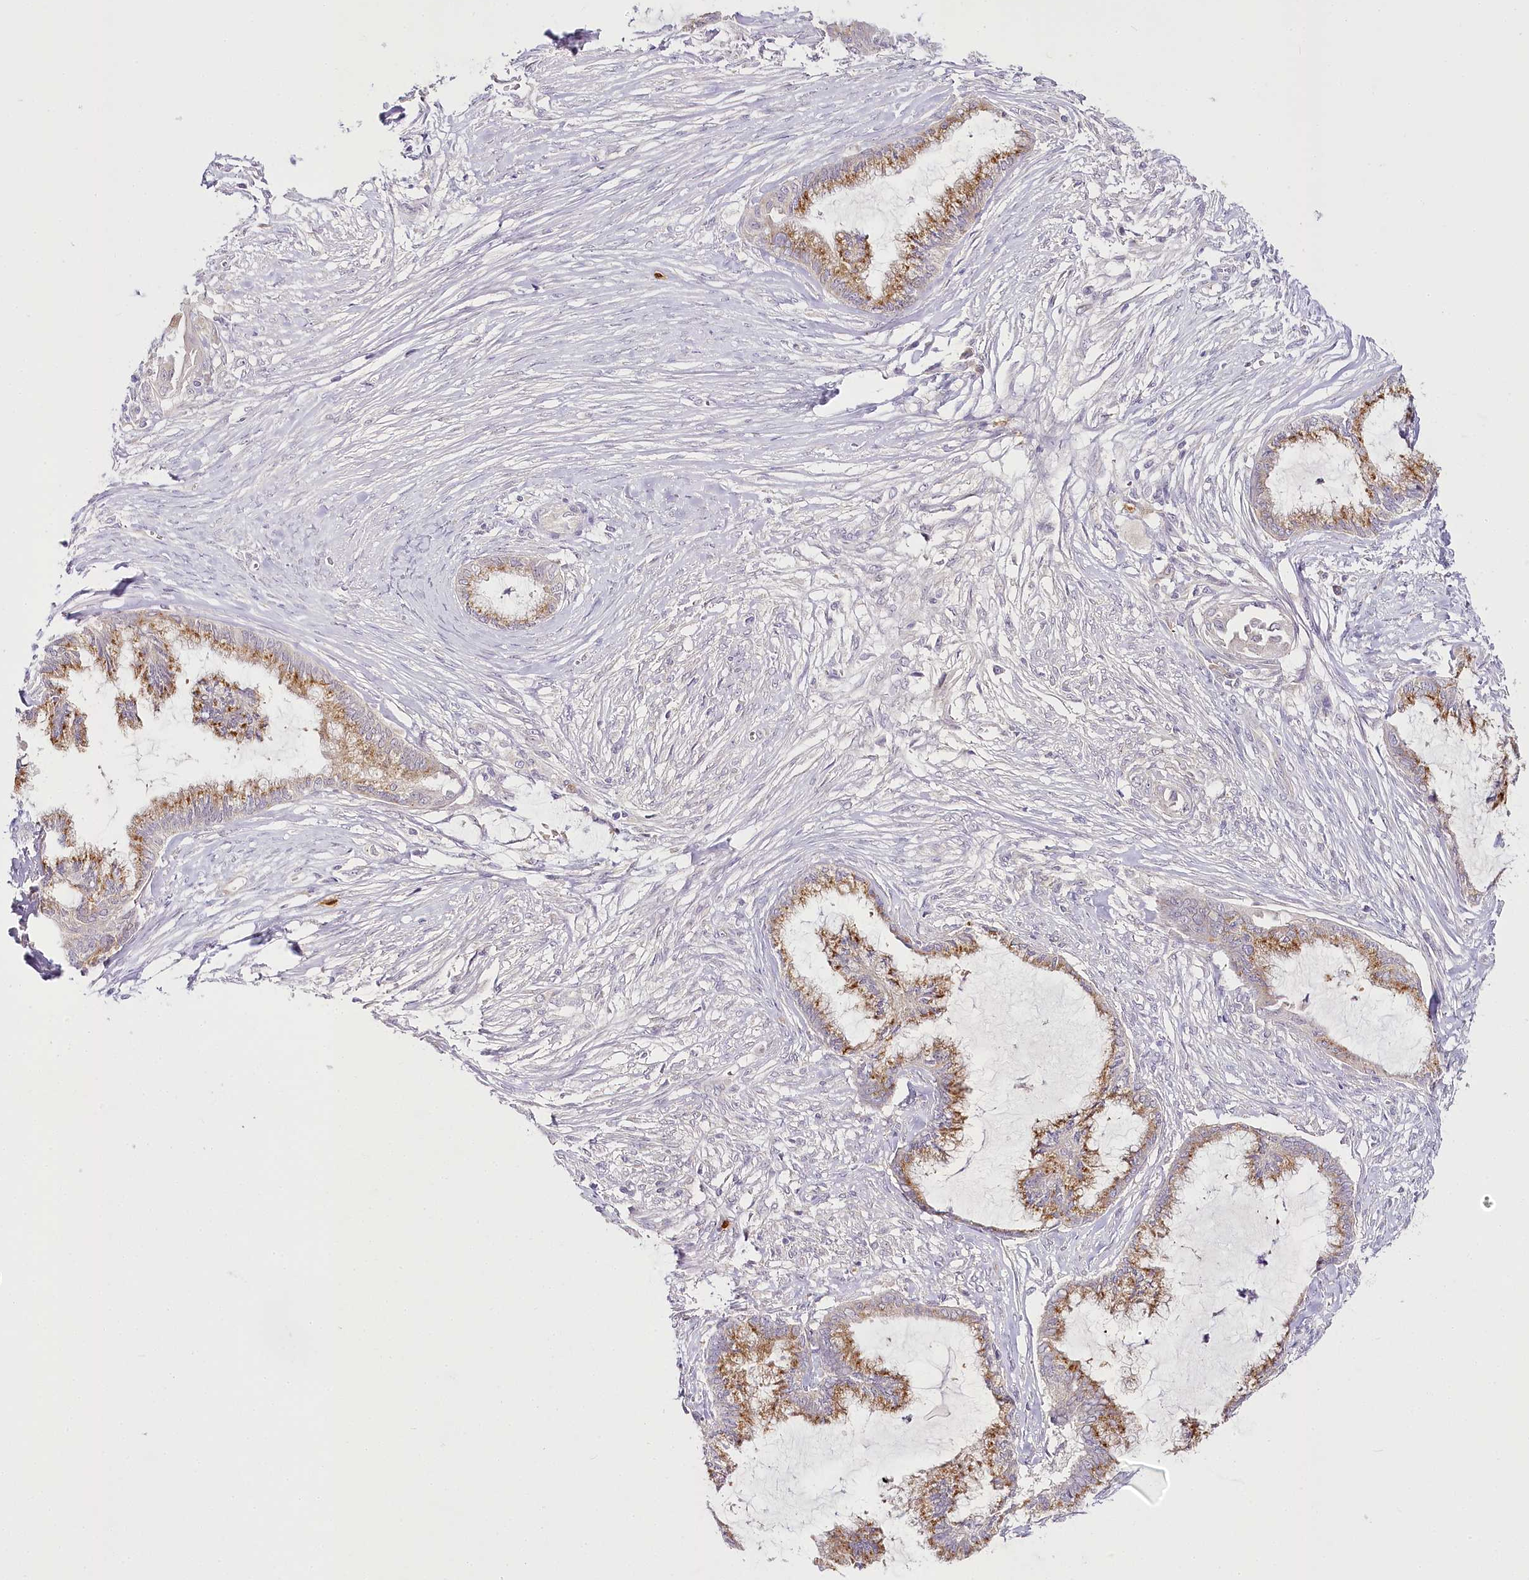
{"staining": {"intensity": "moderate", "quantity": ">75%", "location": "cytoplasmic/membranous"}, "tissue": "endometrial cancer", "cell_type": "Tumor cells", "image_type": "cancer", "snomed": [{"axis": "morphology", "description": "Adenocarcinoma, NOS"}, {"axis": "topography", "description": "Endometrium"}], "caption": "Protein staining by immunohistochemistry (IHC) exhibits moderate cytoplasmic/membranous expression in about >75% of tumor cells in endometrial cancer.", "gene": "VWA5A", "patient": {"sex": "female", "age": 86}}